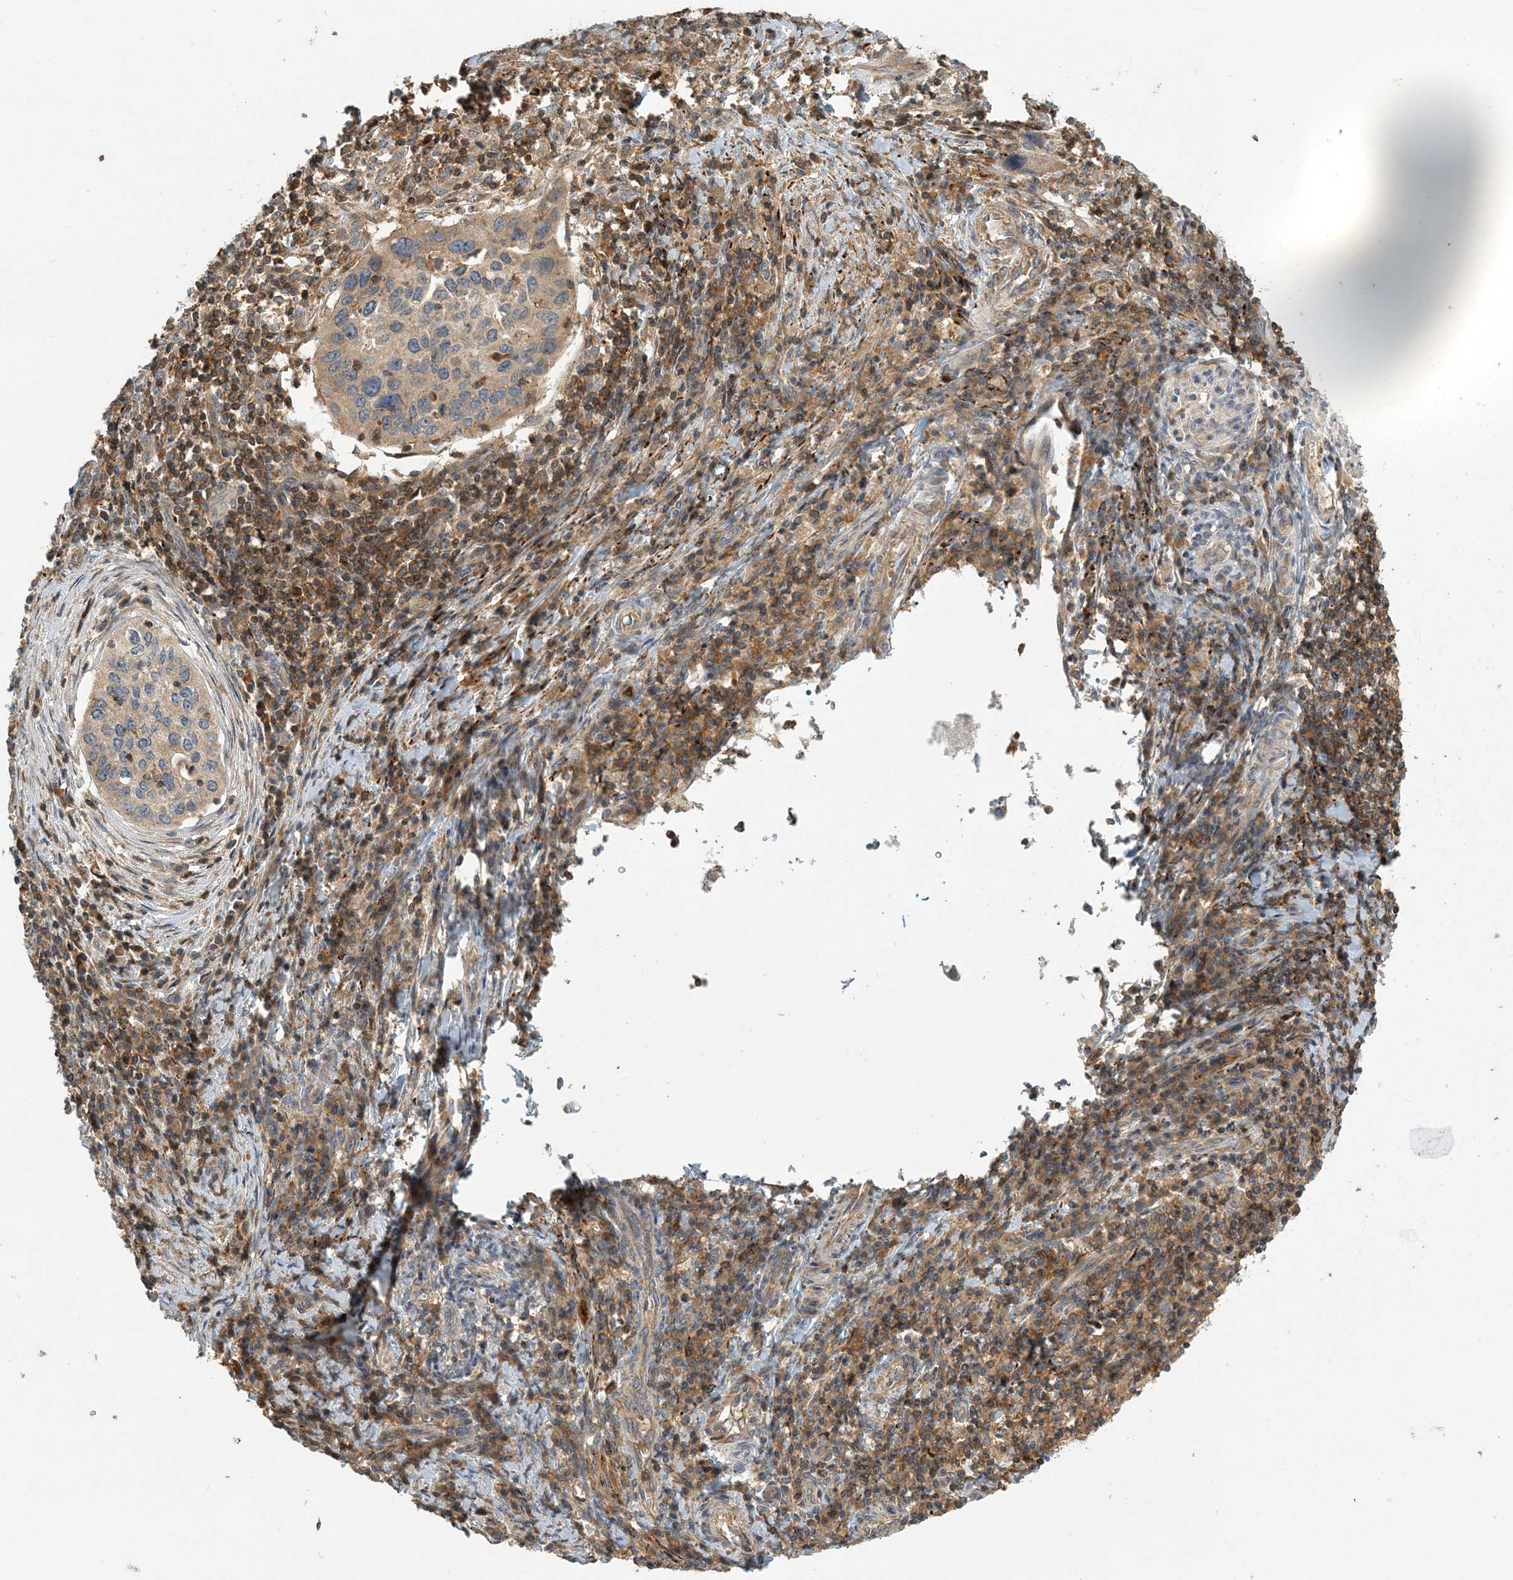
{"staining": {"intensity": "weak", "quantity": "25%-75%", "location": "cytoplasmic/membranous"}, "tissue": "cervical cancer", "cell_type": "Tumor cells", "image_type": "cancer", "snomed": [{"axis": "morphology", "description": "Squamous cell carcinoma, NOS"}, {"axis": "topography", "description": "Cervix"}], "caption": "A micrograph of human squamous cell carcinoma (cervical) stained for a protein shows weak cytoplasmic/membranous brown staining in tumor cells. (DAB (3,3'-diaminobenzidine) = brown stain, brightfield microscopy at high magnification).", "gene": "COLEC11", "patient": {"sex": "female", "age": 38}}